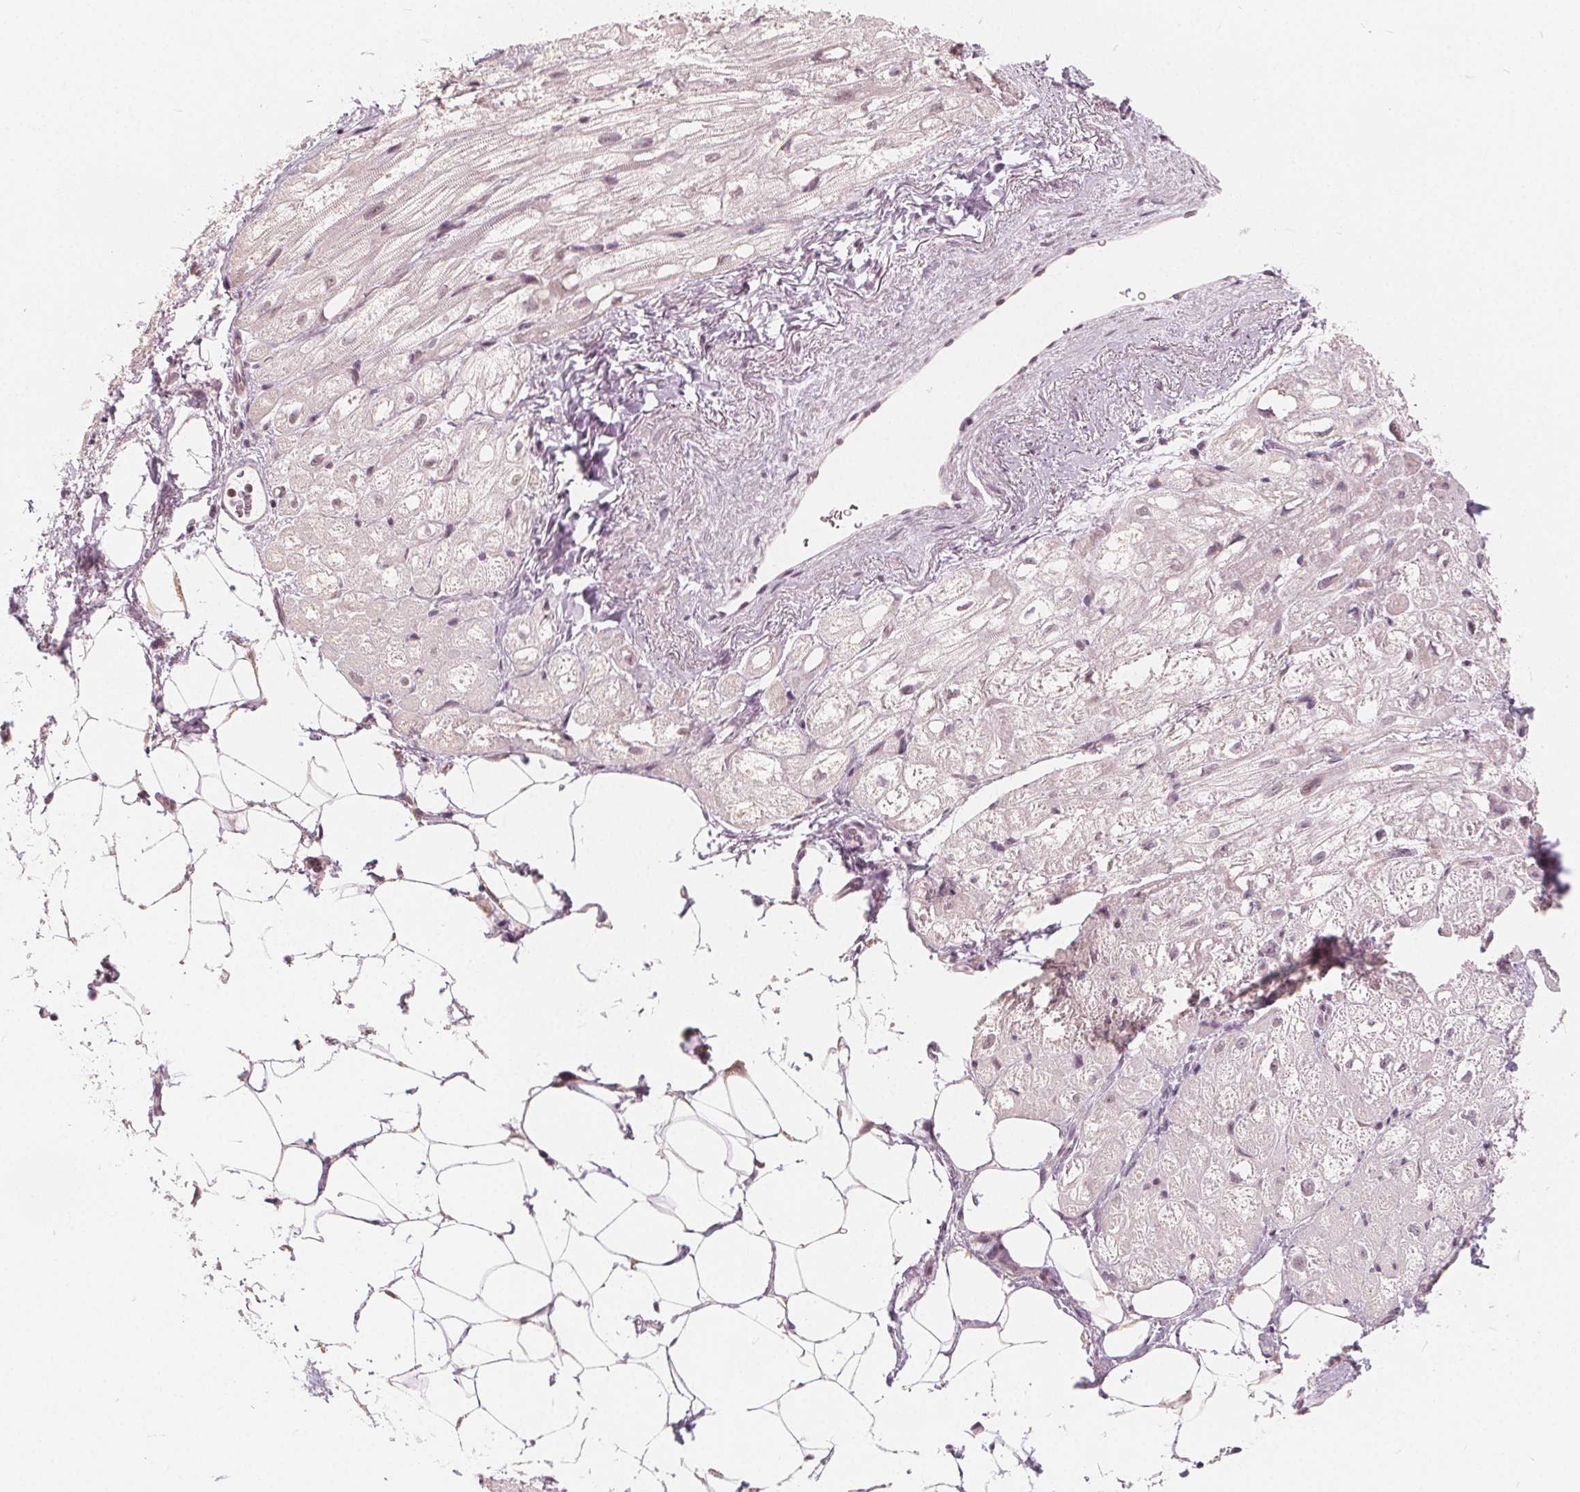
{"staining": {"intensity": "weak", "quantity": "<25%", "location": "cytoplasmic/membranous,nuclear"}, "tissue": "heart muscle", "cell_type": "Cardiomyocytes", "image_type": "normal", "snomed": [{"axis": "morphology", "description": "Normal tissue, NOS"}, {"axis": "topography", "description": "Heart"}], "caption": "An image of heart muscle stained for a protein exhibits no brown staining in cardiomyocytes. Nuclei are stained in blue.", "gene": "NUP210L", "patient": {"sex": "female", "age": 69}}